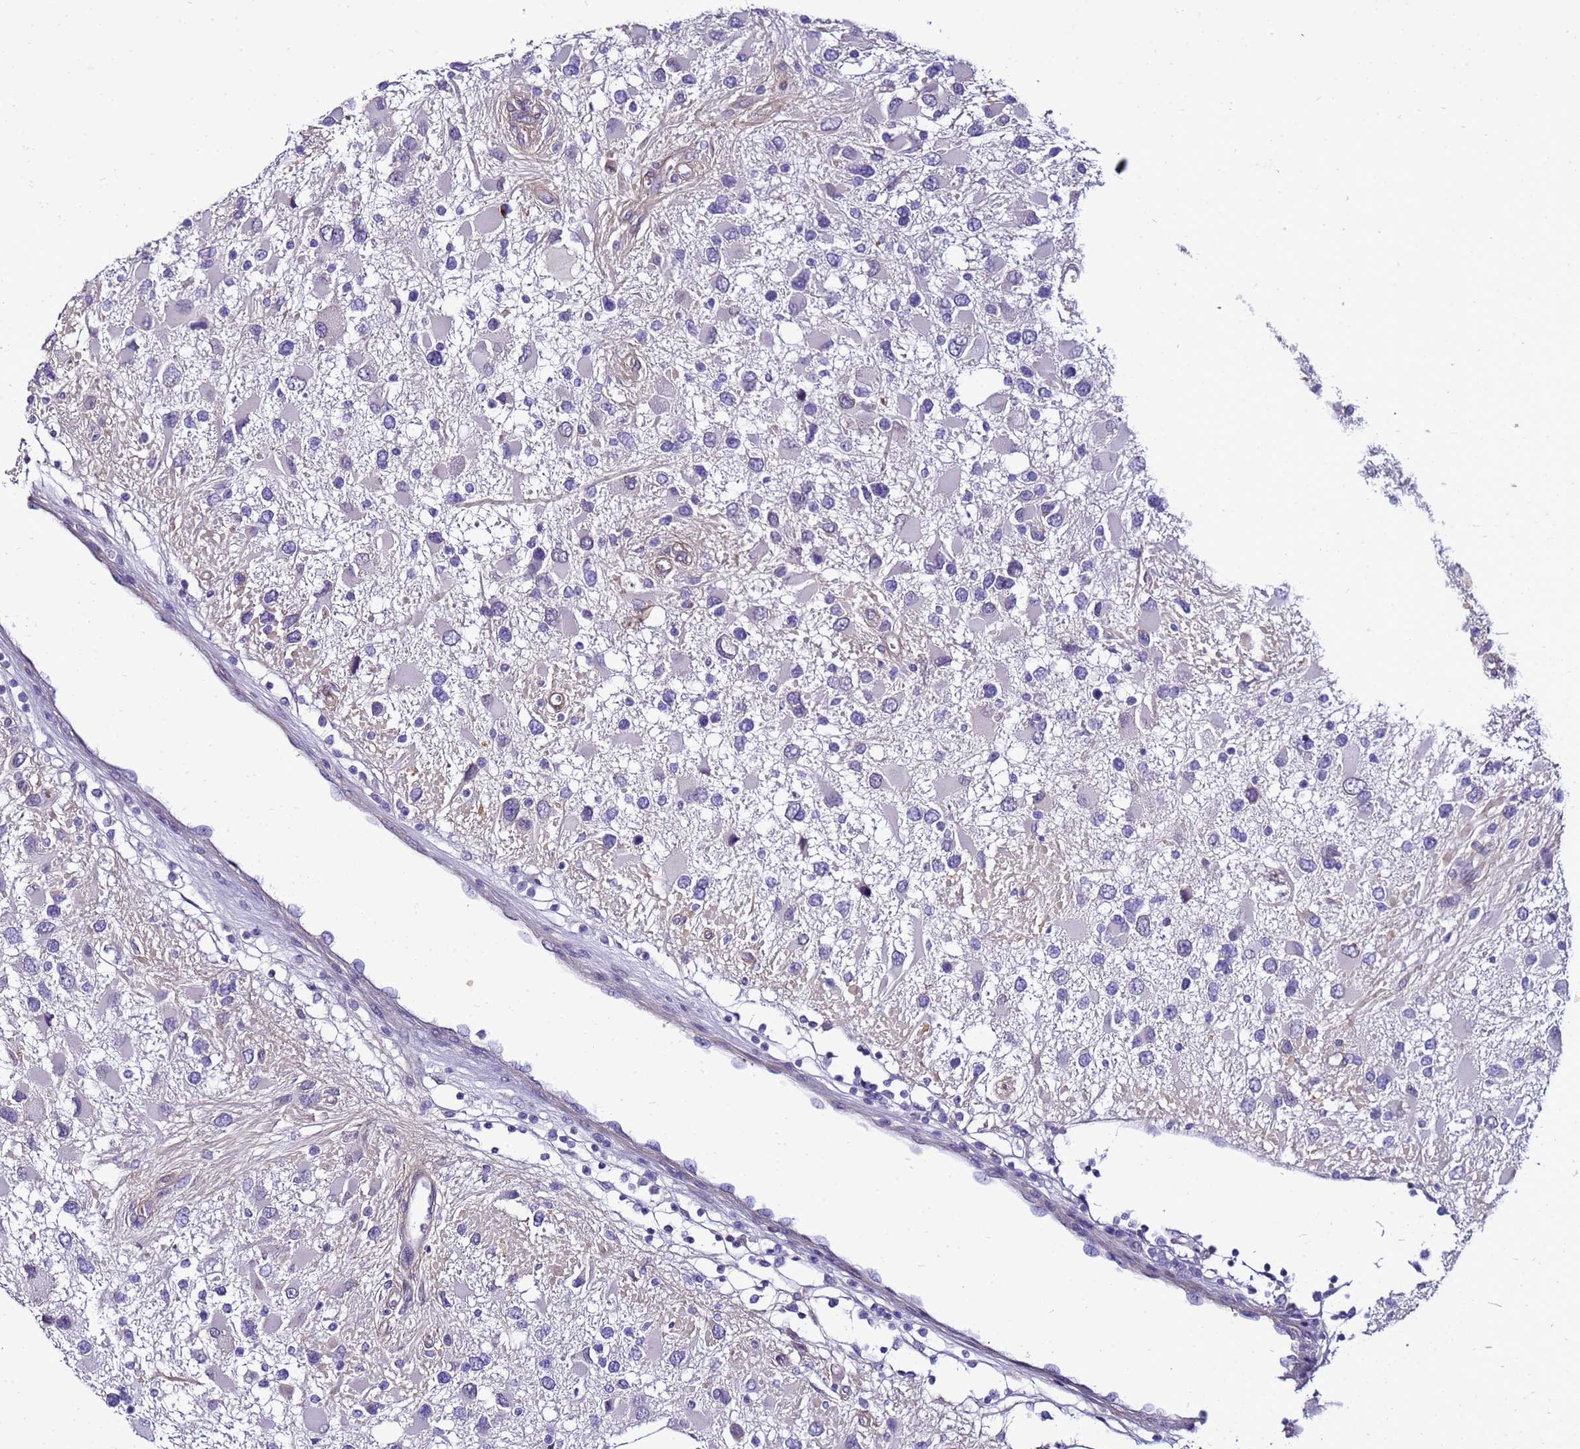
{"staining": {"intensity": "negative", "quantity": "none", "location": "none"}, "tissue": "glioma", "cell_type": "Tumor cells", "image_type": "cancer", "snomed": [{"axis": "morphology", "description": "Glioma, malignant, High grade"}, {"axis": "topography", "description": "Brain"}], "caption": "Human glioma stained for a protein using immunohistochemistry exhibits no positivity in tumor cells.", "gene": "FAM166B", "patient": {"sex": "male", "age": 53}}